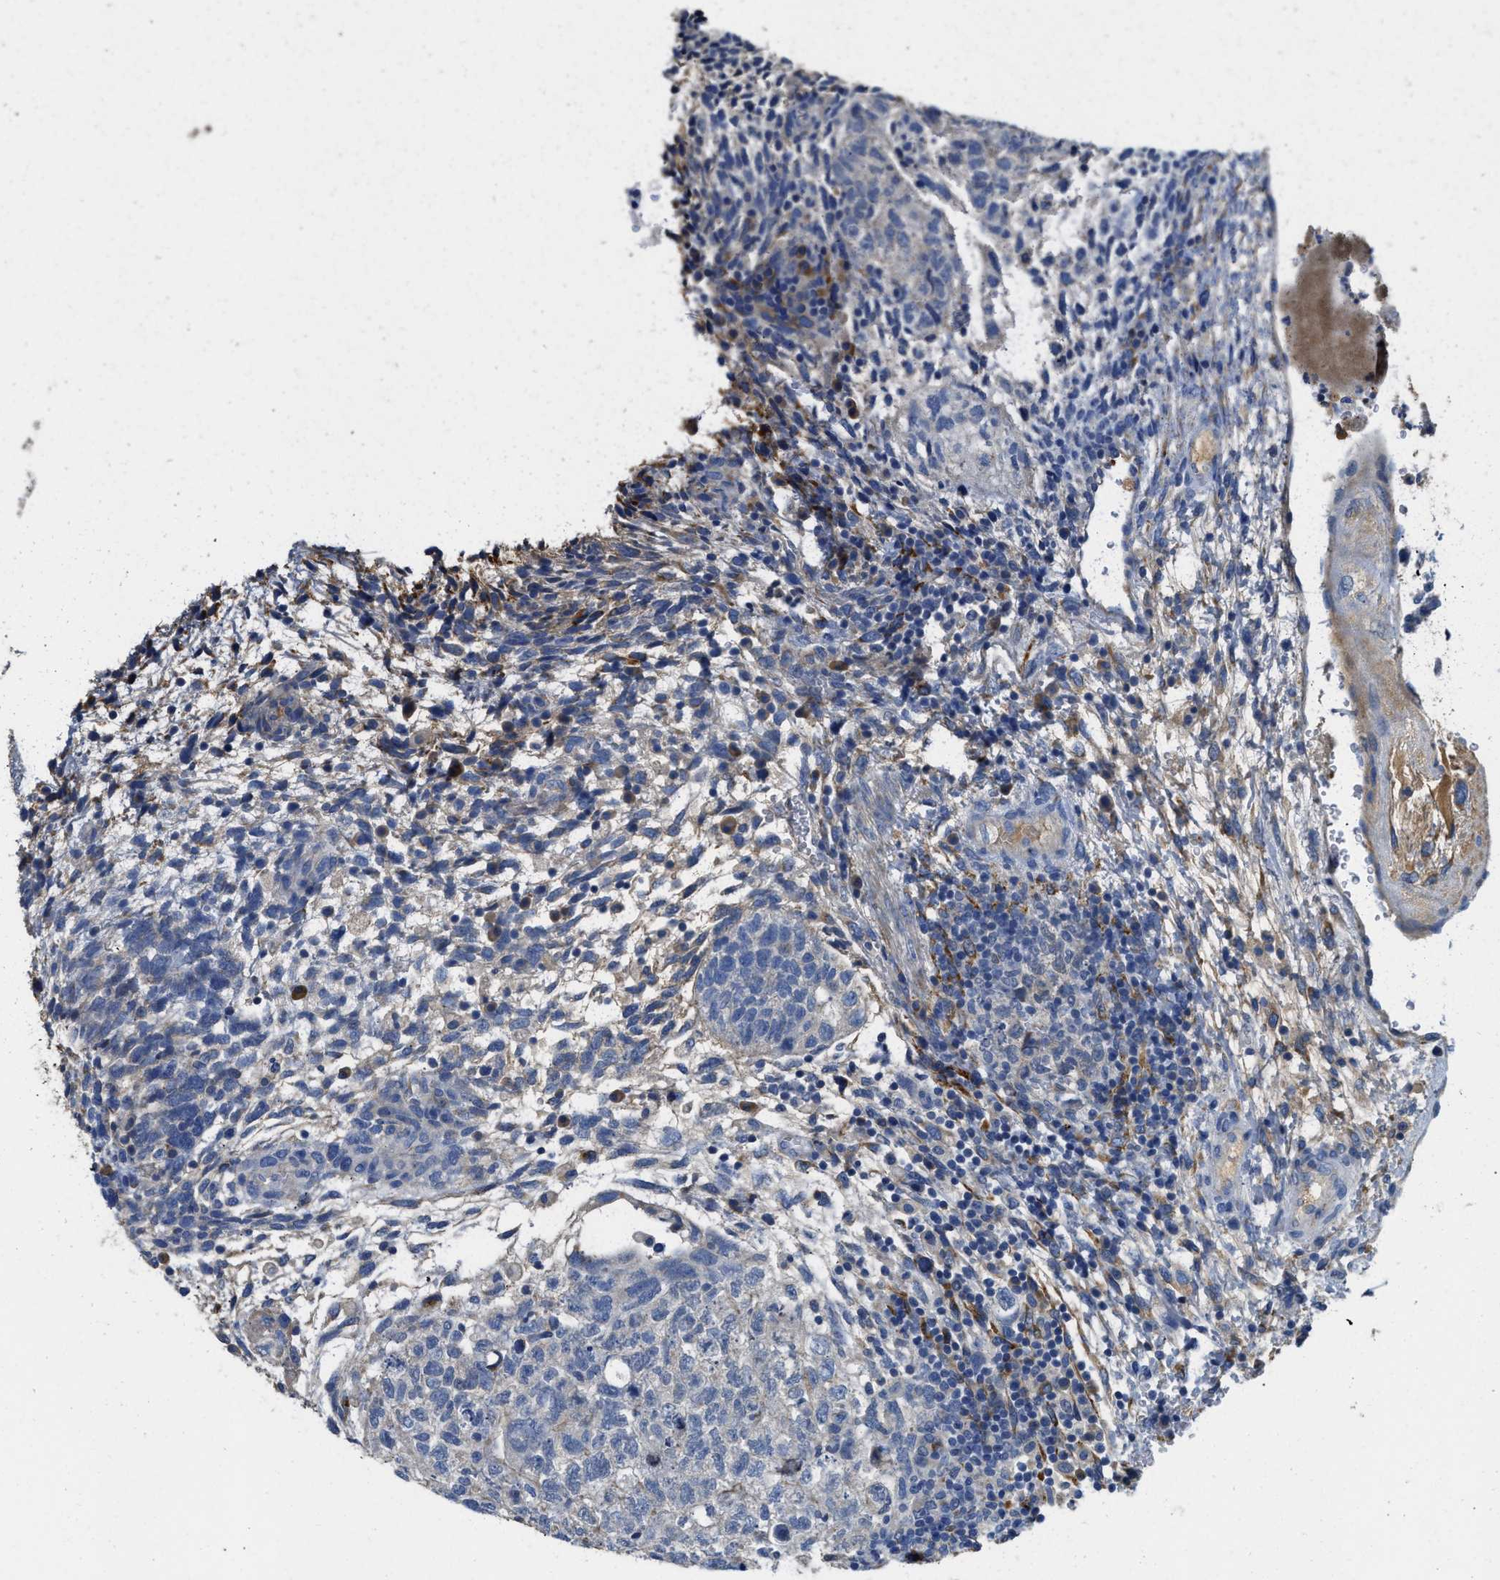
{"staining": {"intensity": "negative", "quantity": "none", "location": "none"}, "tissue": "testis cancer", "cell_type": "Tumor cells", "image_type": "cancer", "snomed": [{"axis": "morphology", "description": "Carcinoma, Embryonal, NOS"}, {"axis": "topography", "description": "Testis"}], "caption": "The IHC image has no significant positivity in tumor cells of testis embryonal carcinoma tissue. (DAB (3,3'-diaminobenzidine) immunohistochemistry (IHC) visualized using brightfield microscopy, high magnification).", "gene": "C1S", "patient": {"sex": "male", "age": 36}}